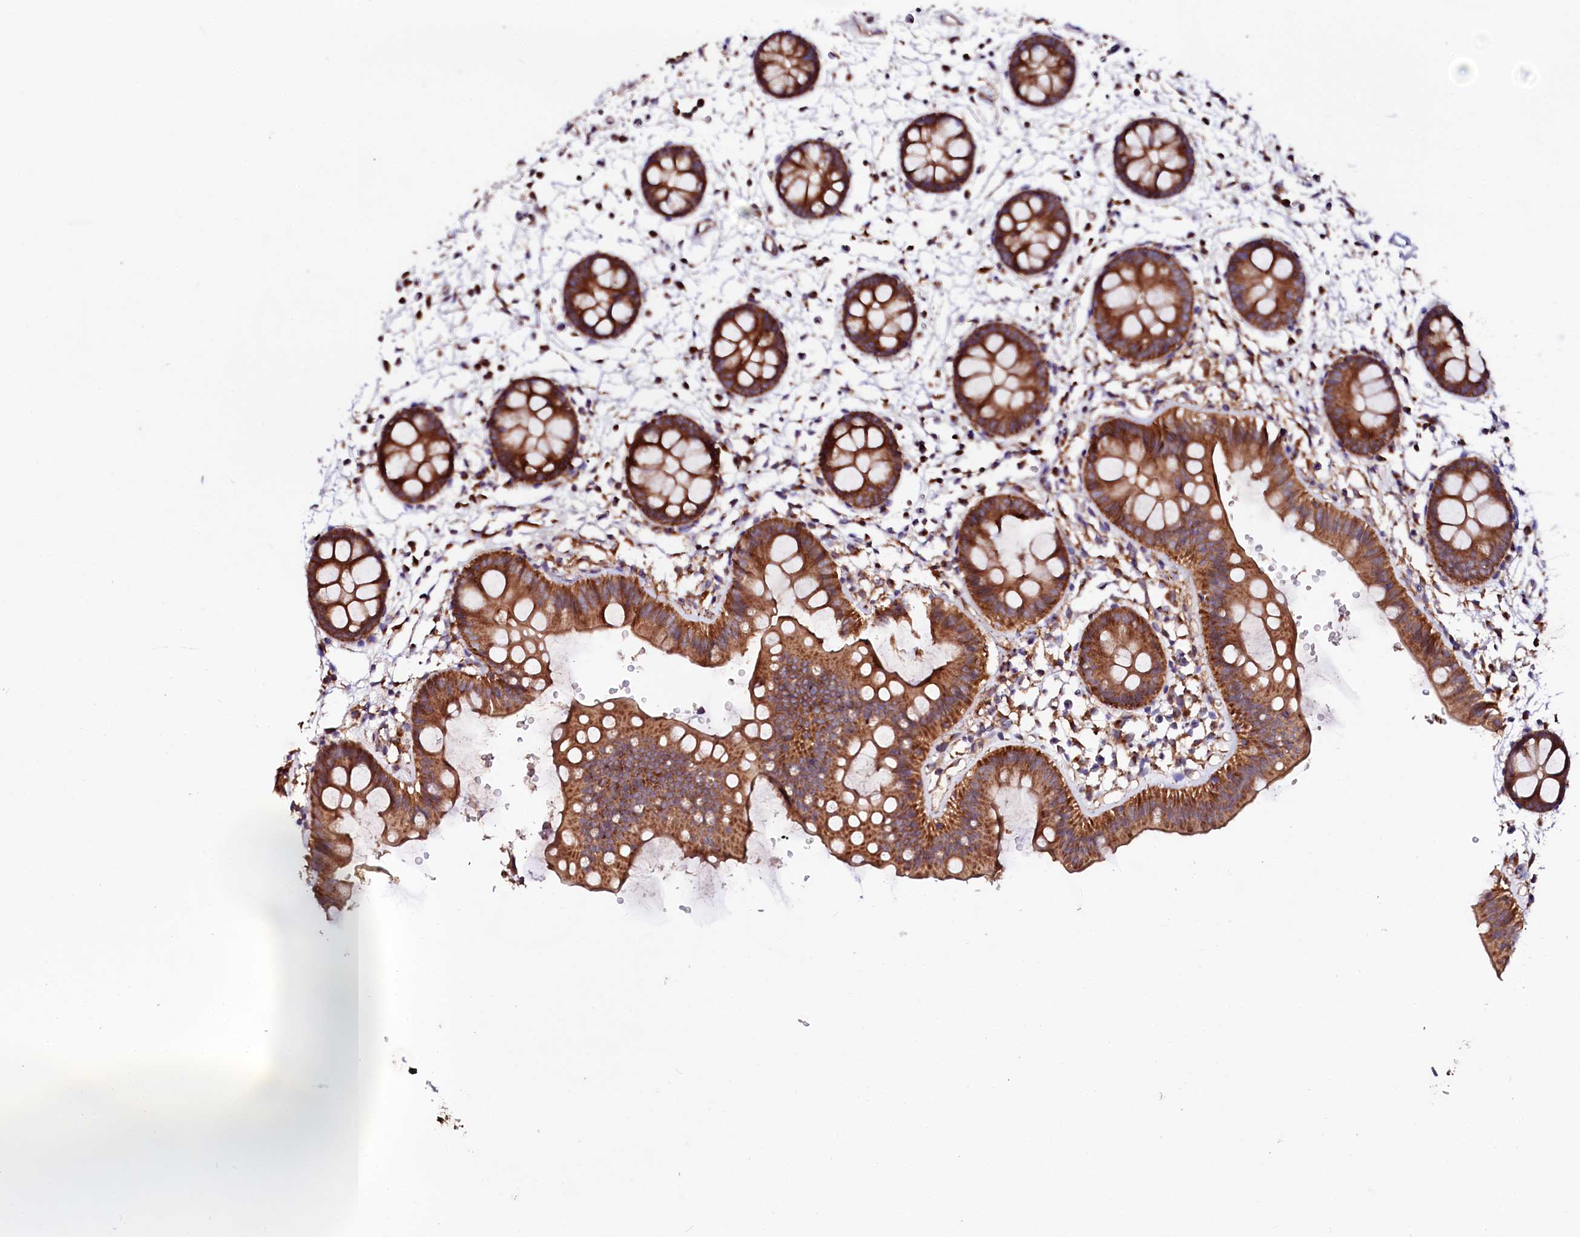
{"staining": {"intensity": "strong", "quantity": ">75%", "location": "cytoplasmic/membranous"}, "tissue": "colon", "cell_type": "Glandular cells", "image_type": "normal", "snomed": [{"axis": "morphology", "description": "Normal tissue, NOS"}, {"axis": "topography", "description": "Colon"}], "caption": "Protein staining shows strong cytoplasmic/membranous staining in approximately >75% of glandular cells in normal colon.", "gene": "ST3GAL1", "patient": {"sex": "male", "age": 56}}